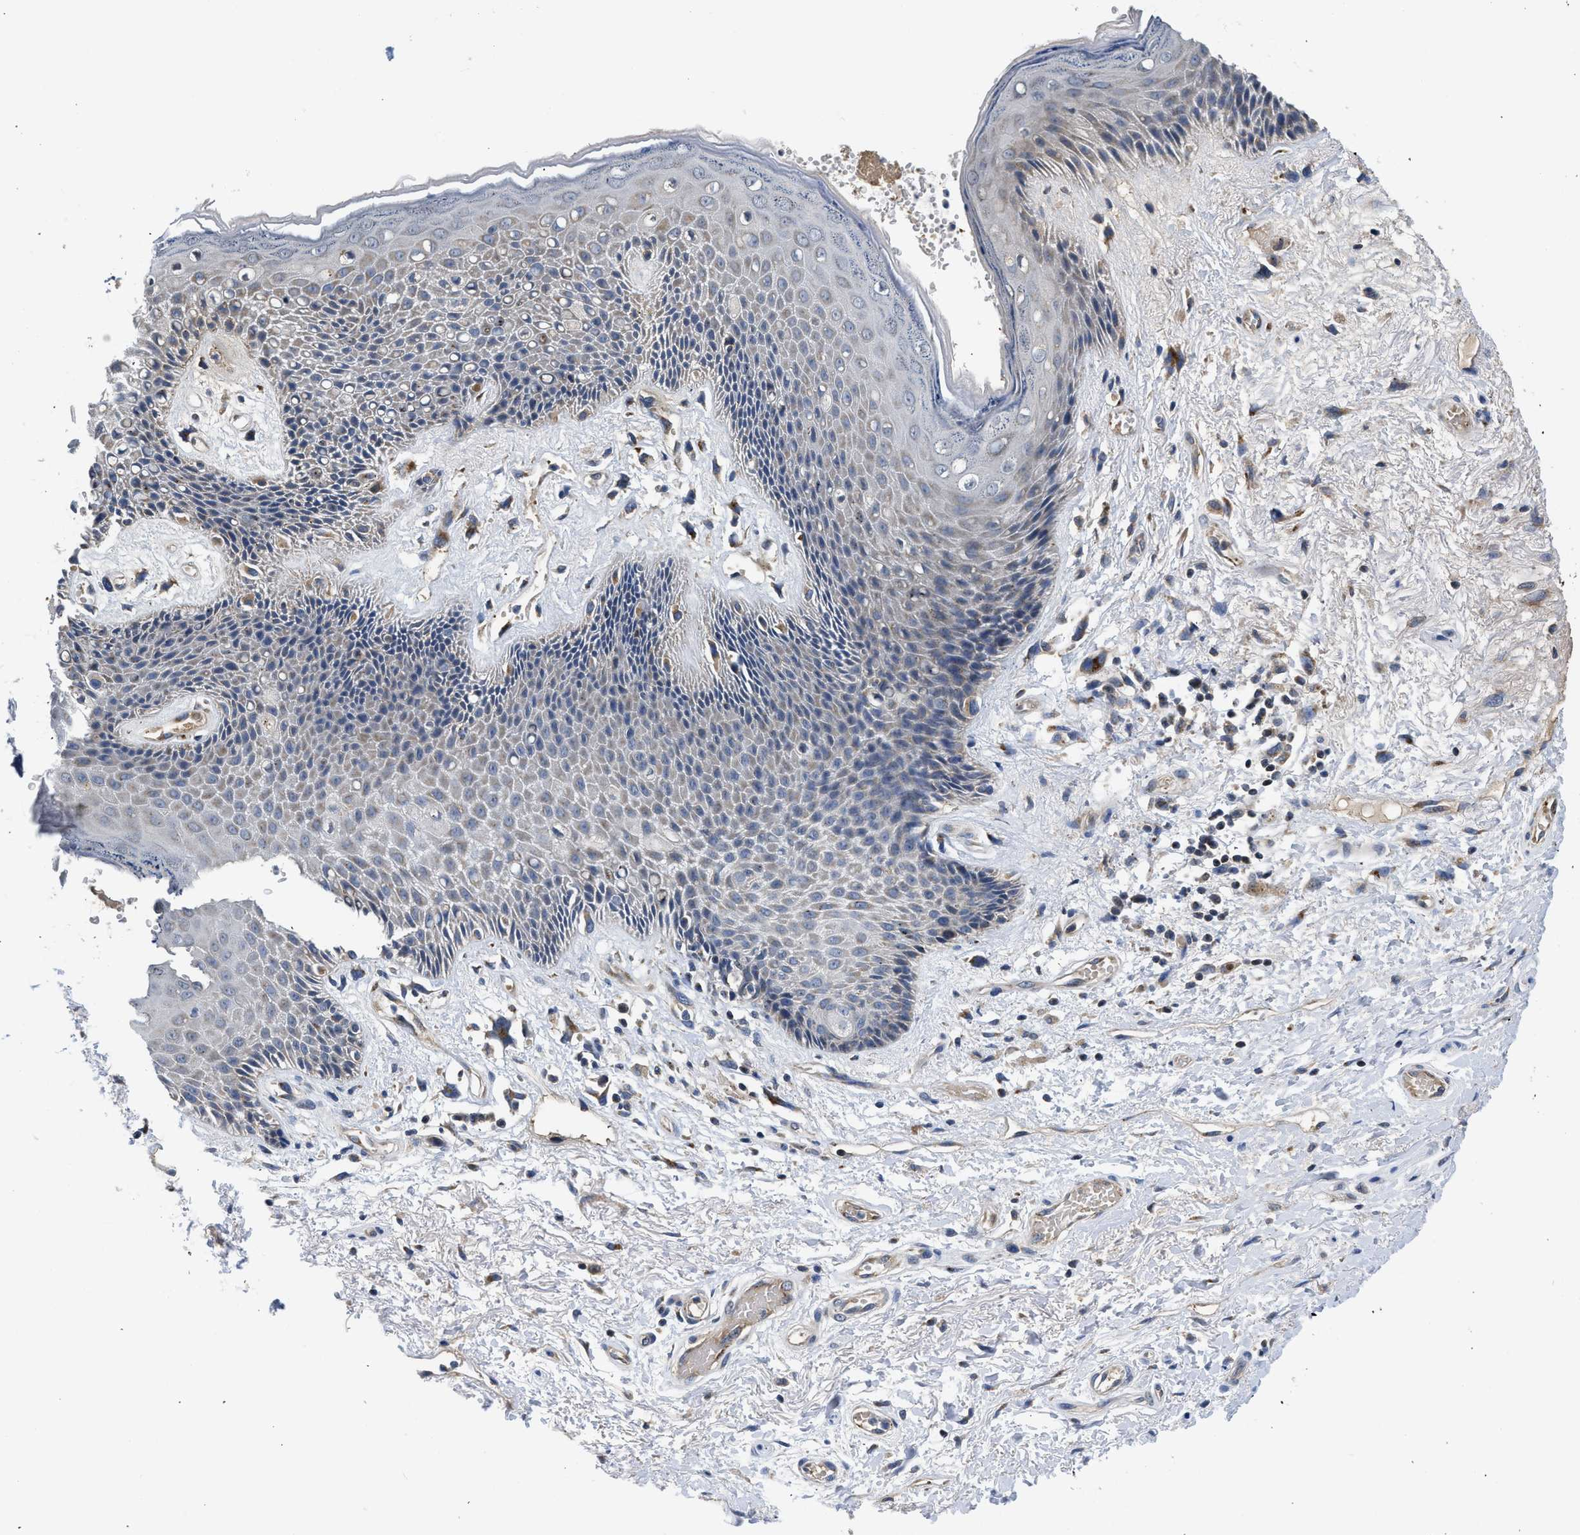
{"staining": {"intensity": "weak", "quantity": "<25%", "location": "cytoplasmic/membranous"}, "tissue": "skin", "cell_type": "Epidermal cells", "image_type": "normal", "snomed": [{"axis": "morphology", "description": "Normal tissue, NOS"}, {"axis": "topography", "description": "Anal"}], "caption": "Epidermal cells show no significant positivity in normal skin.", "gene": "PIM1", "patient": {"sex": "female", "age": 46}}